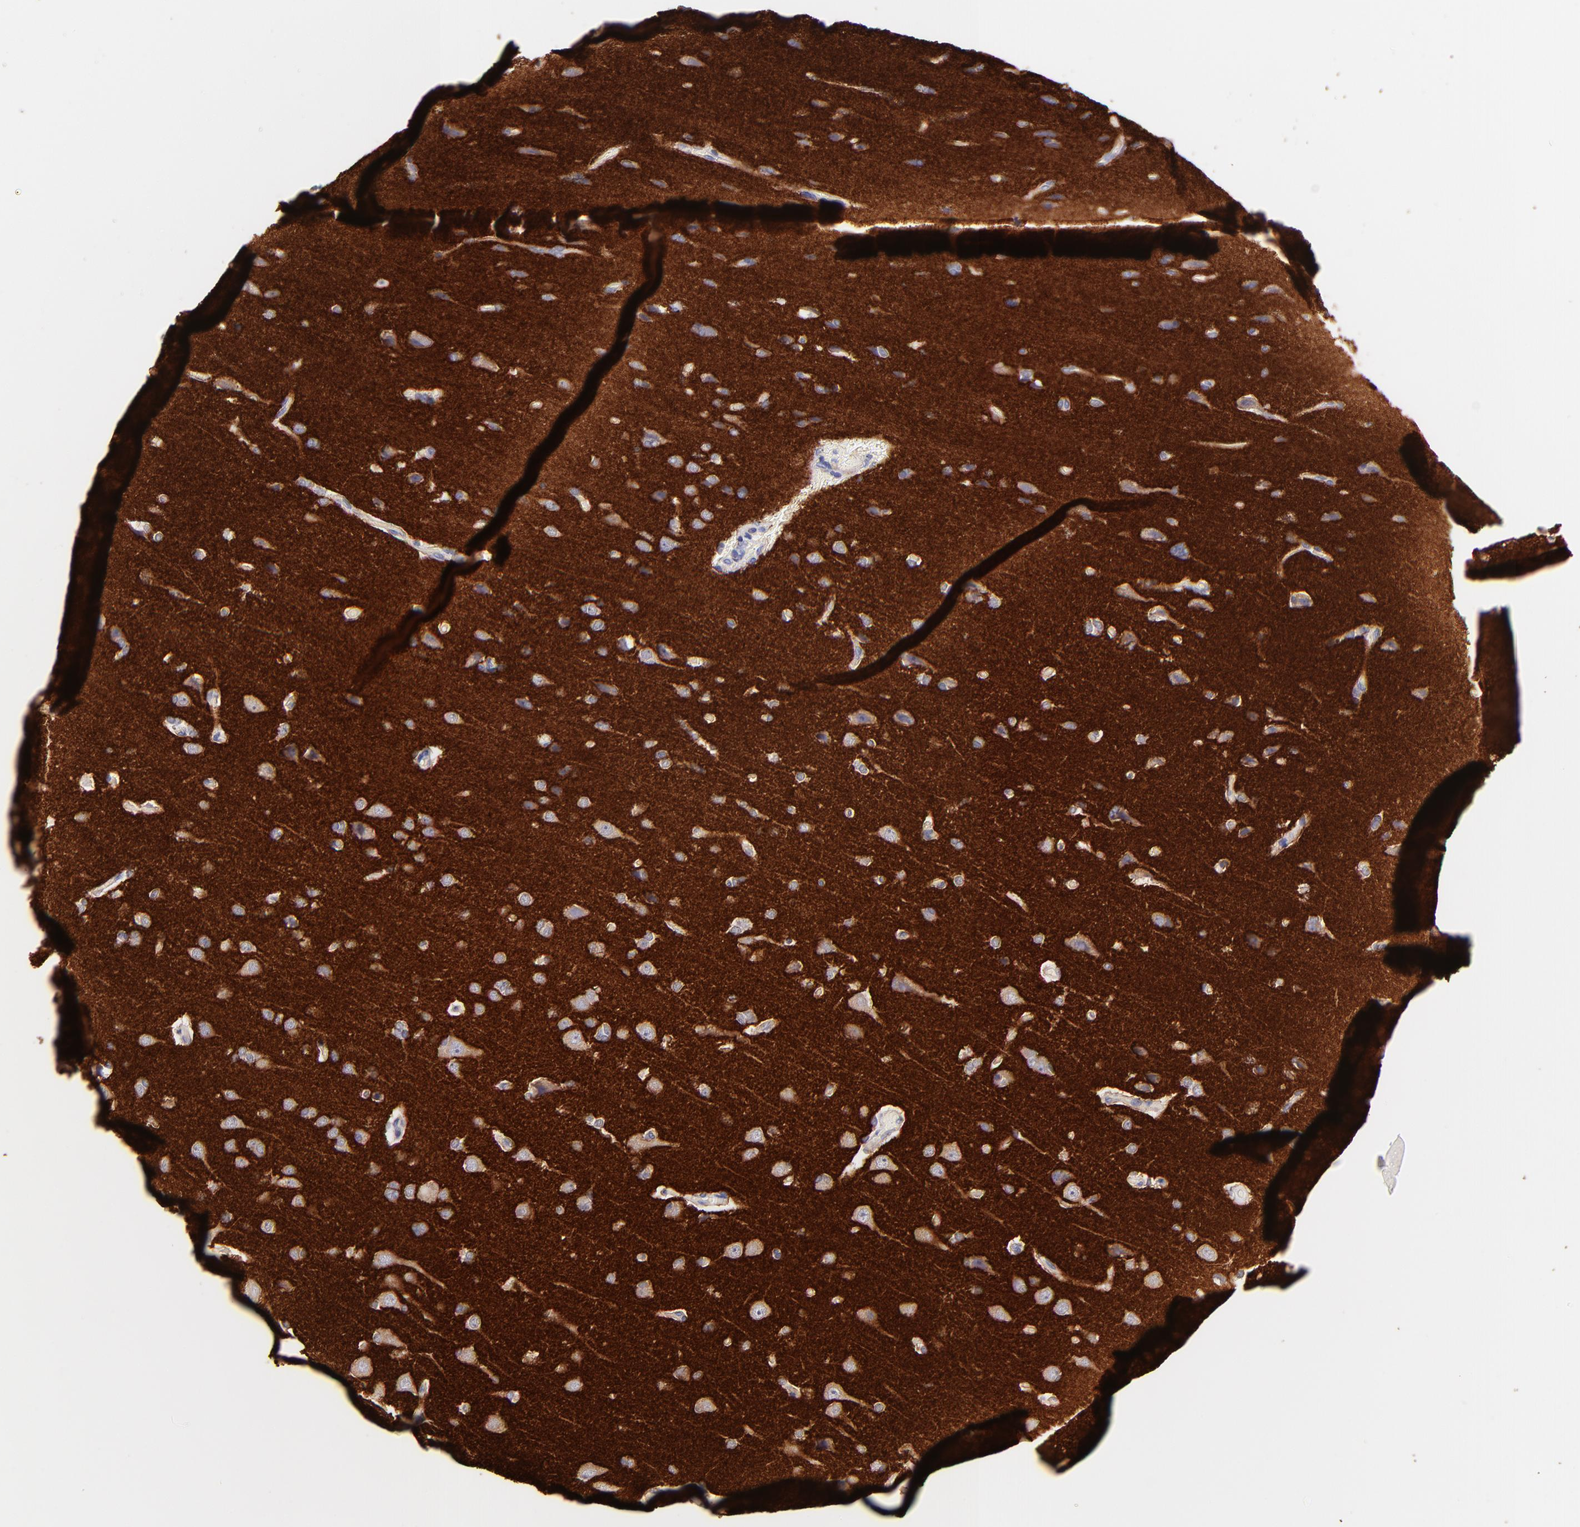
{"staining": {"intensity": "negative", "quantity": "none", "location": "none"}, "tissue": "cerebral cortex", "cell_type": "Endothelial cells", "image_type": "normal", "snomed": [{"axis": "morphology", "description": "Normal tissue, NOS"}, {"axis": "topography", "description": "Cerebral cortex"}], "caption": "Immunohistochemical staining of normal cerebral cortex demonstrates no significant expression in endothelial cells.", "gene": "RAB3A", "patient": {"sex": "male", "age": 62}}